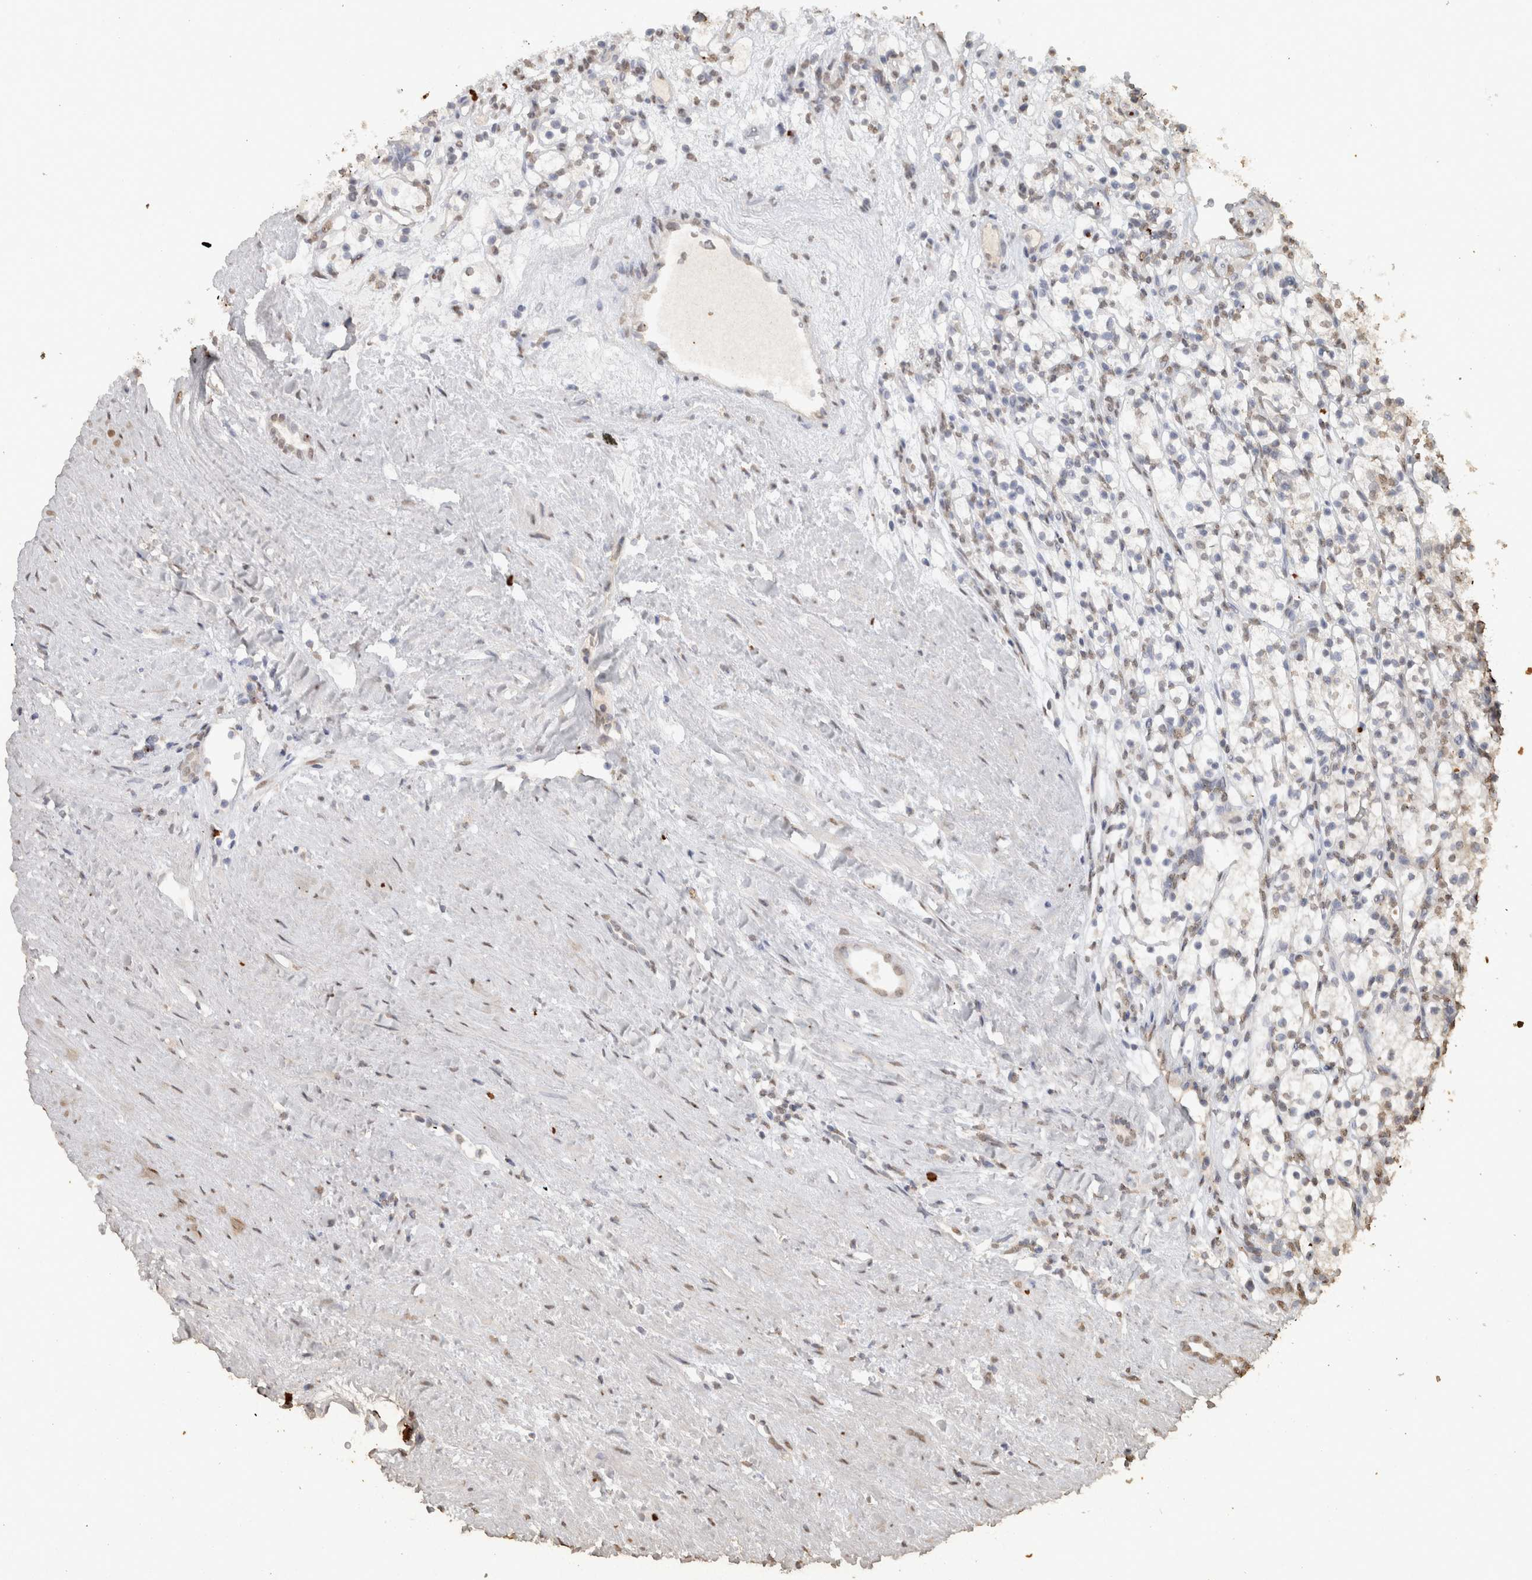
{"staining": {"intensity": "weak", "quantity": "25%-75%", "location": "nuclear"}, "tissue": "renal cancer", "cell_type": "Tumor cells", "image_type": "cancer", "snomed": [{"axis": "morphology", "description": "Adenocarcinoma, NOS"}, {"axis": "topography", "description": "Kidney"}], "caption": "Renal cancer (adenocarcinoma) stained with DAB immunohistochemistry (IHC) reveals low levels of weak nuclear positivity in approximately 25%-75% of tumor cells.", "gene": "HAND2", "patient": {"sex": "female", "age": 57}}